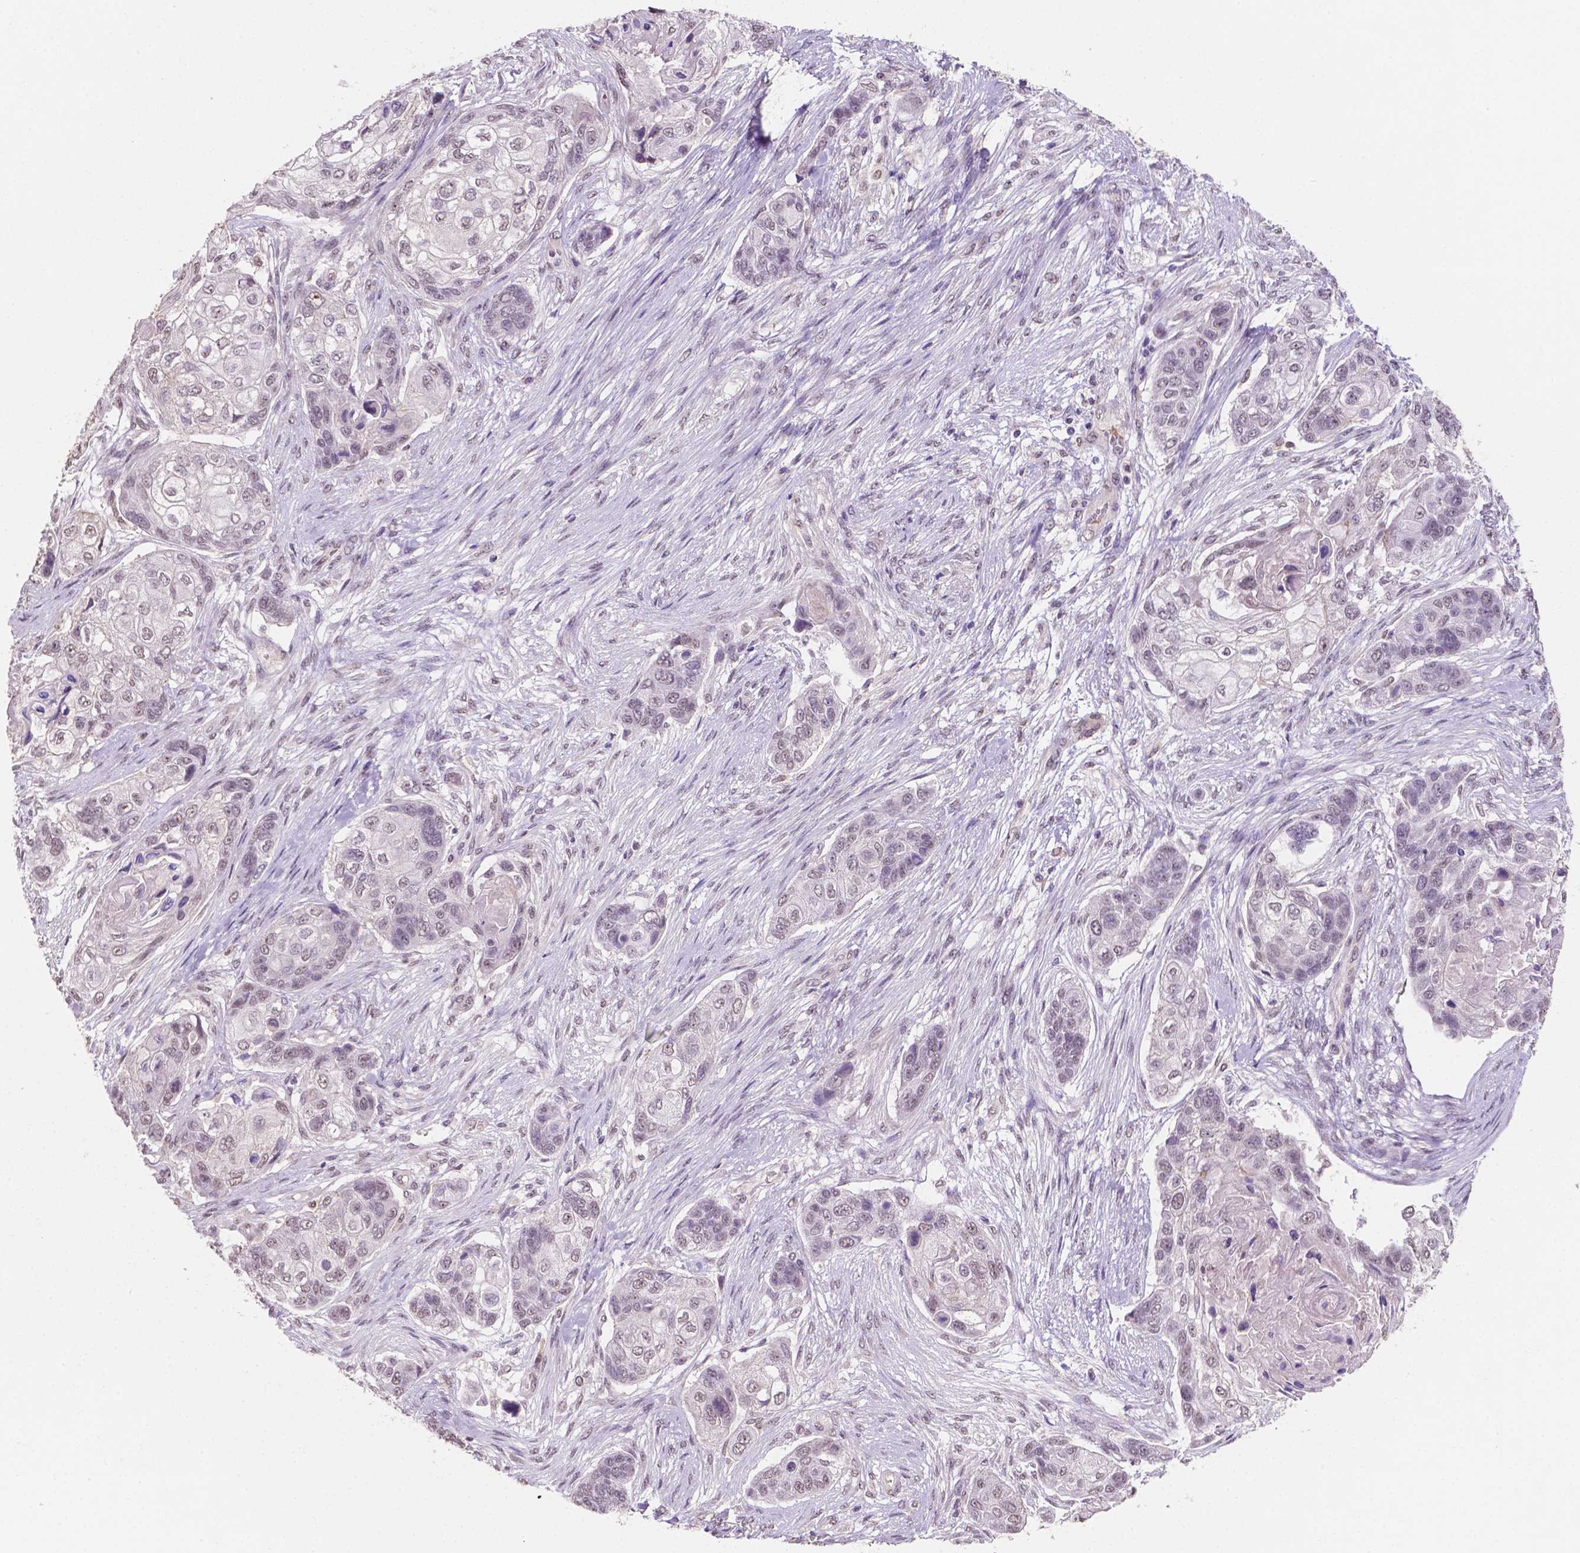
{"staining": {"intensity": "weak", "quantity": "<25%", "location": "nuclear"}, "tissue": "lung cancer", "cell_type": "Tumor cells", "image_type": "cancer", "snomed": [{"axis": "morphology", "description": "Squamous cell carcinoma, NOS"}, {"axis": "topography", "description": "Lung"}], "caption": "There is no significant positivity in tumor cells of lung squamous cell carcinoma.", "gene": "SHLD3", "patient": {"sex": "male", "age": 69}}